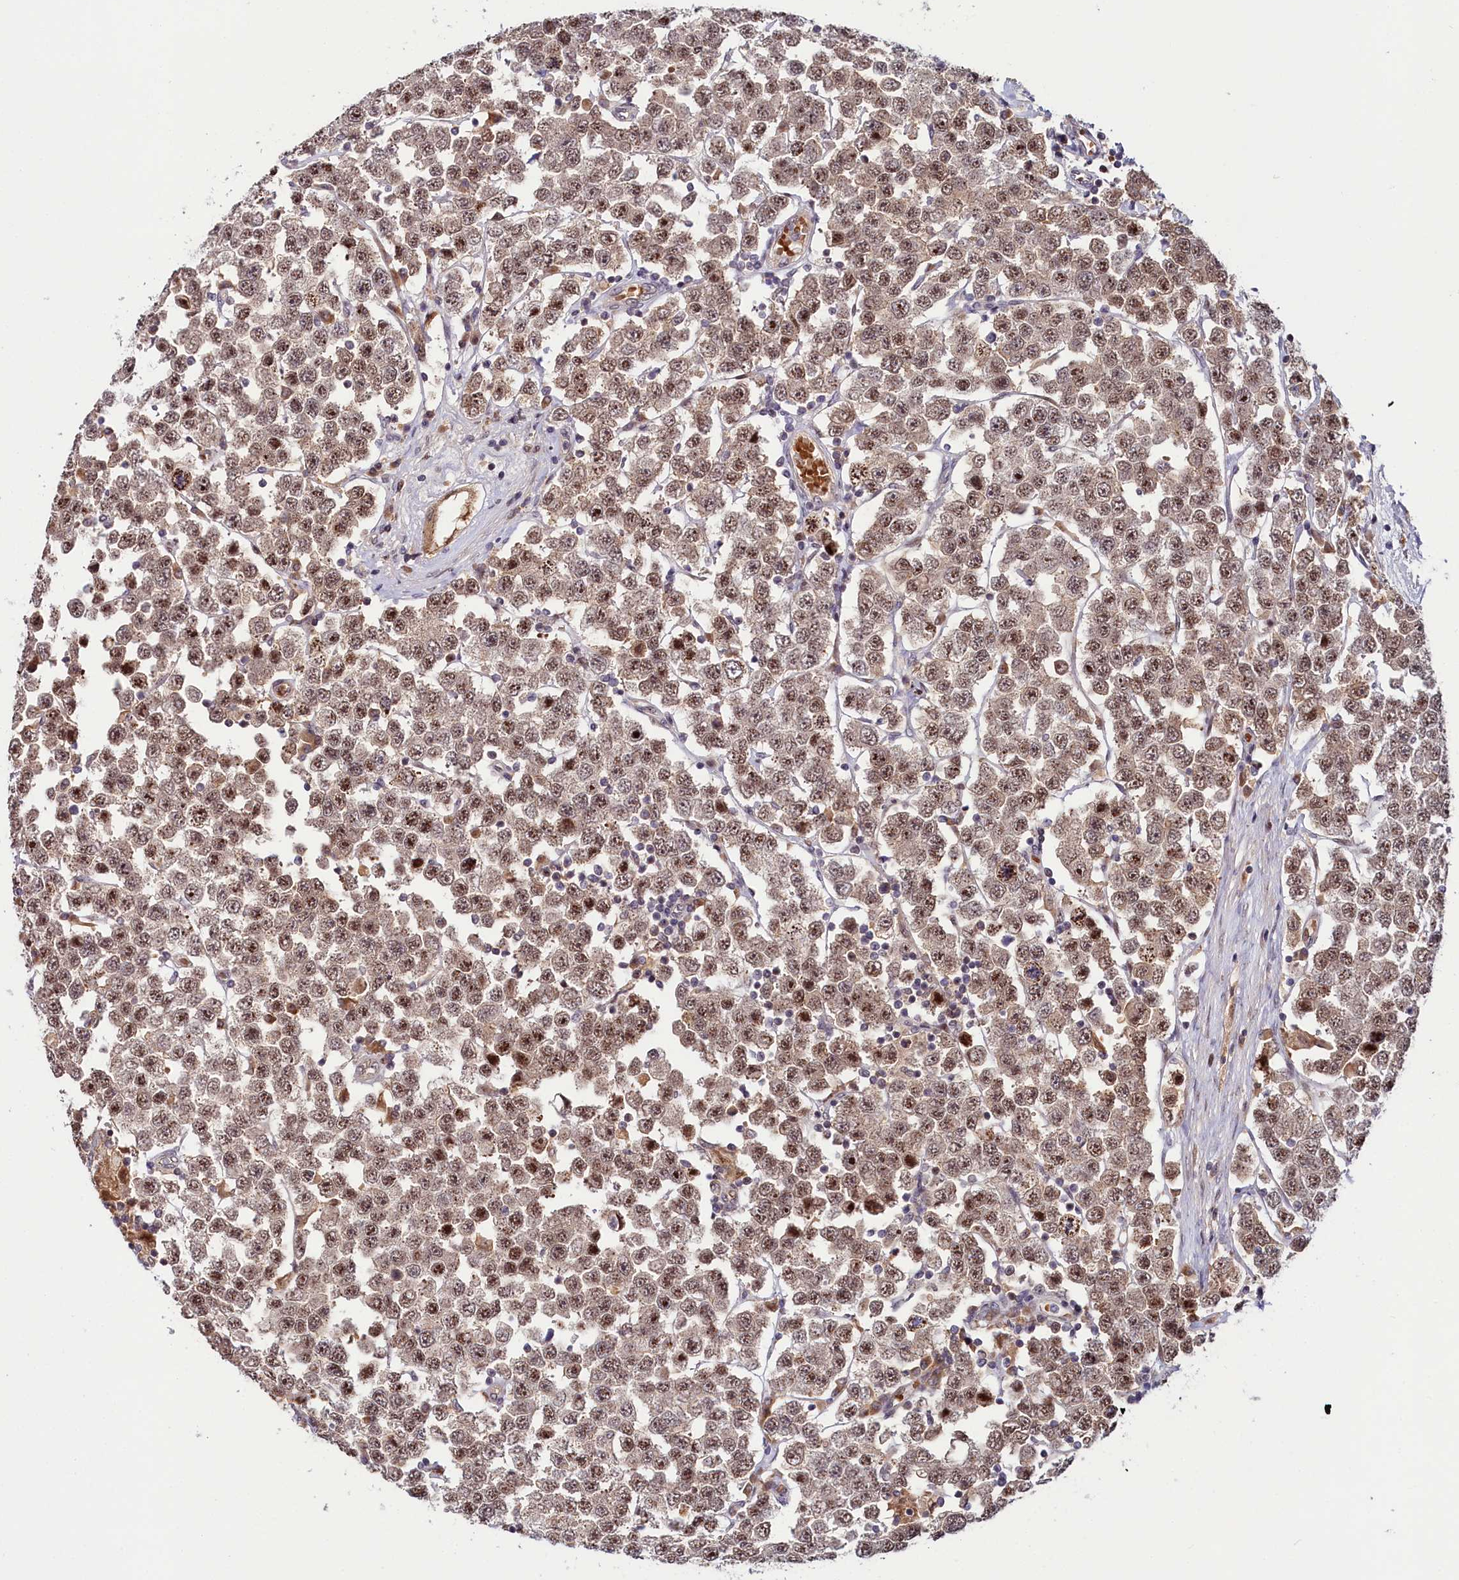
{"staining": {"intensity": "moderate", "quantity": ">75%", "location": "cytoplasmic/membranous,nuclear"}, "tissue": "testis cancer", "cell_type": "Tumor cells", "image_type": "cancer", "snomed": [{"axis": "morphology", "description": "Seminoma, NOS"}, {"axis": "topography", "description": "Testis"}], "caption": "Immunohistochemical staining of testis cancer reveals medium levels of moderate cytoplasmic/membranous and nuclear protein expression in approximately >75% of tumor cells.", "gene": "N4BP2L1", "patient": {"sex": "male", "age": 28}}